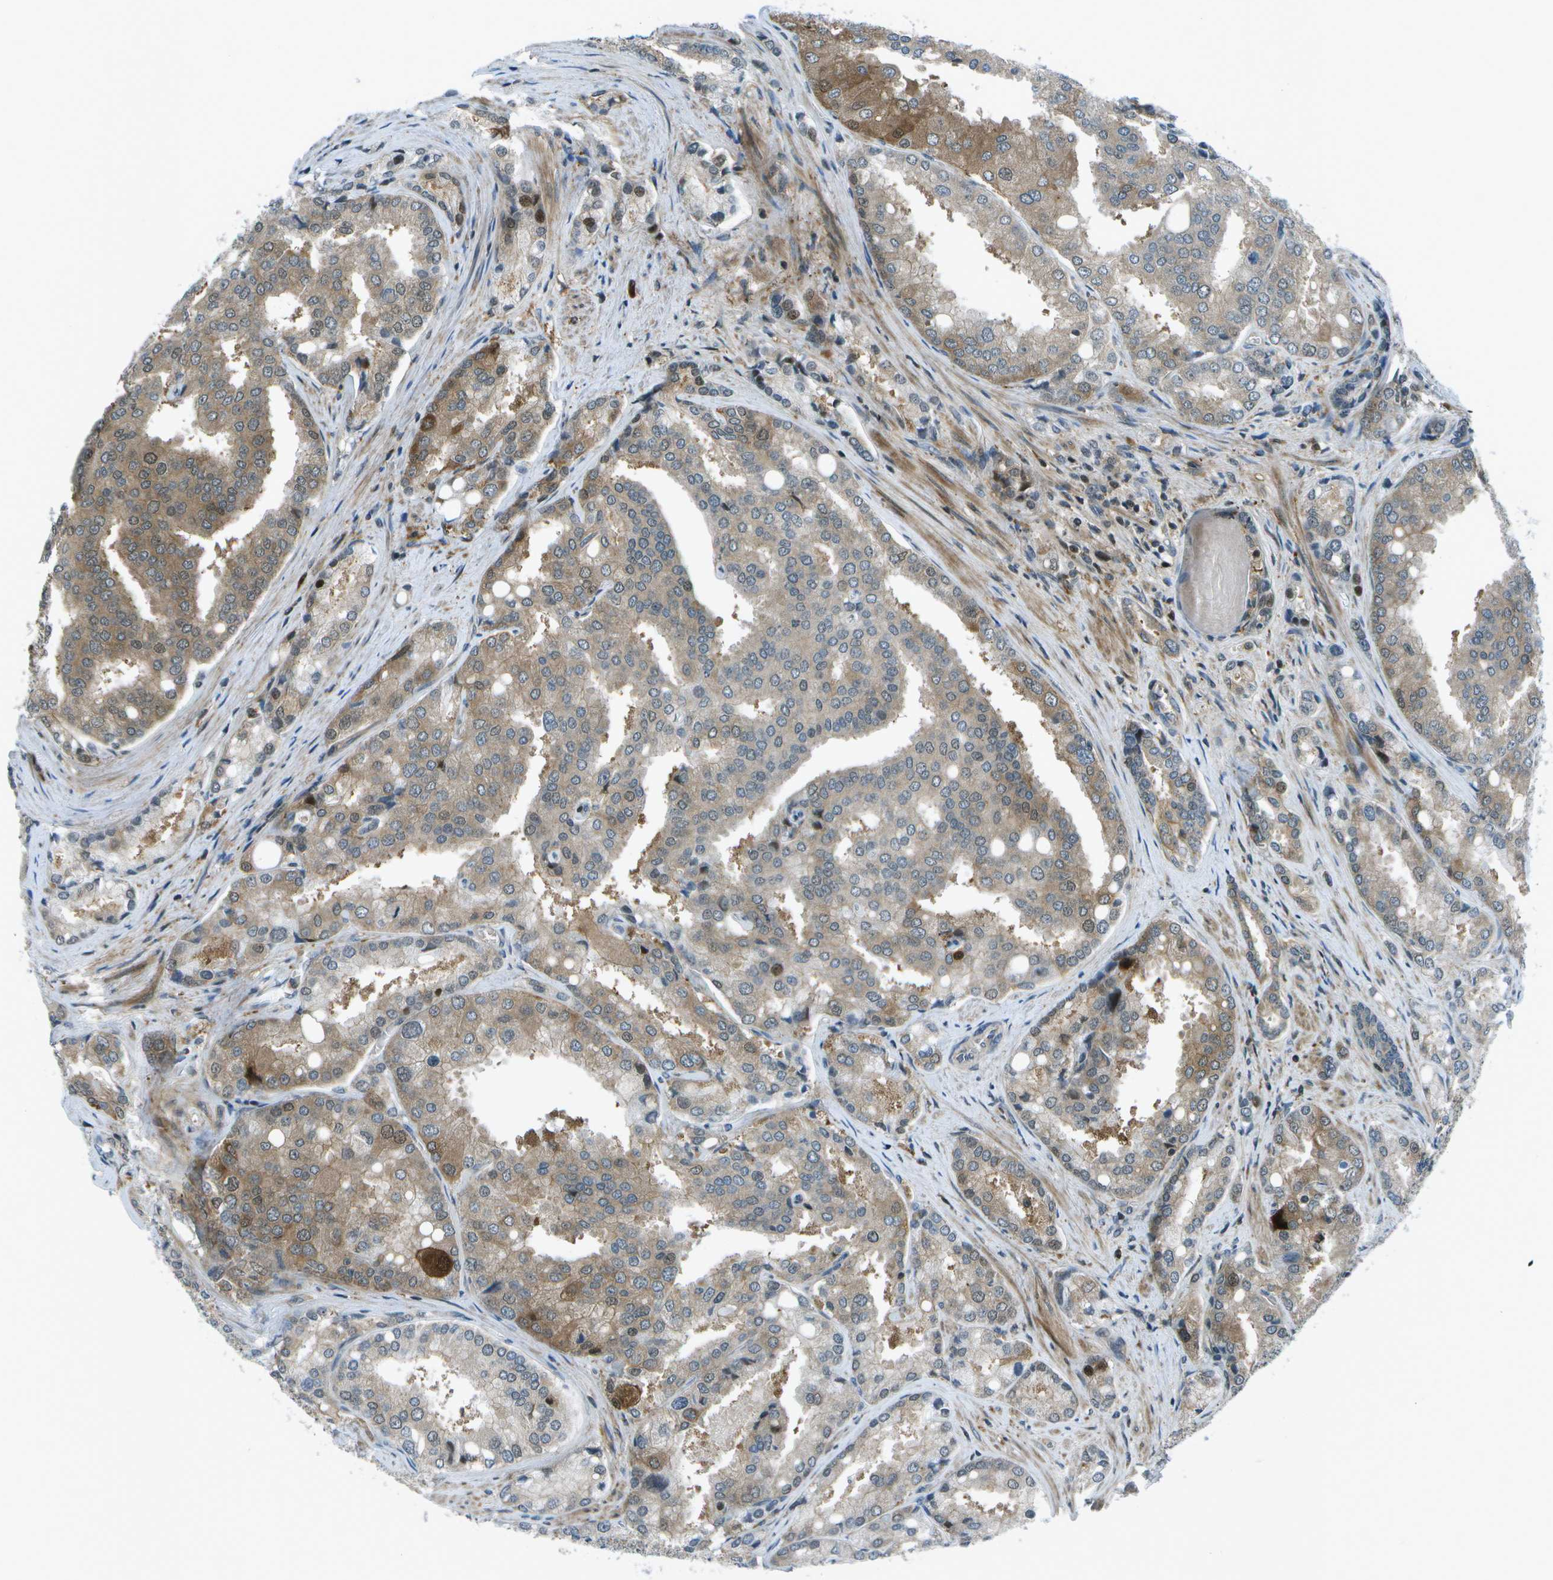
{"staining": {"intensity": "moderate", "quantity": "25%-75%", "location": "cytoplasmic/membranous"}, "tissue": "prostate cancer", "cell_type": "Tumor cells", "image_type": "cancer", "snomed": [{"axis": "morphology", "description": "Adenocarcinoma, High grade"}, {"axis": "topography", "description": "Prostate"}], "caption": "Prostate cancer (adenocarcinoma (high-grade)) stained with immunohistochemistry (IHC) exhibits moderate cytoplasmic/membranous expression in approximately 25%-75% of tumor cells.", "gene": "TMEM19", "patient": {"sex": "male", "age": 50}}